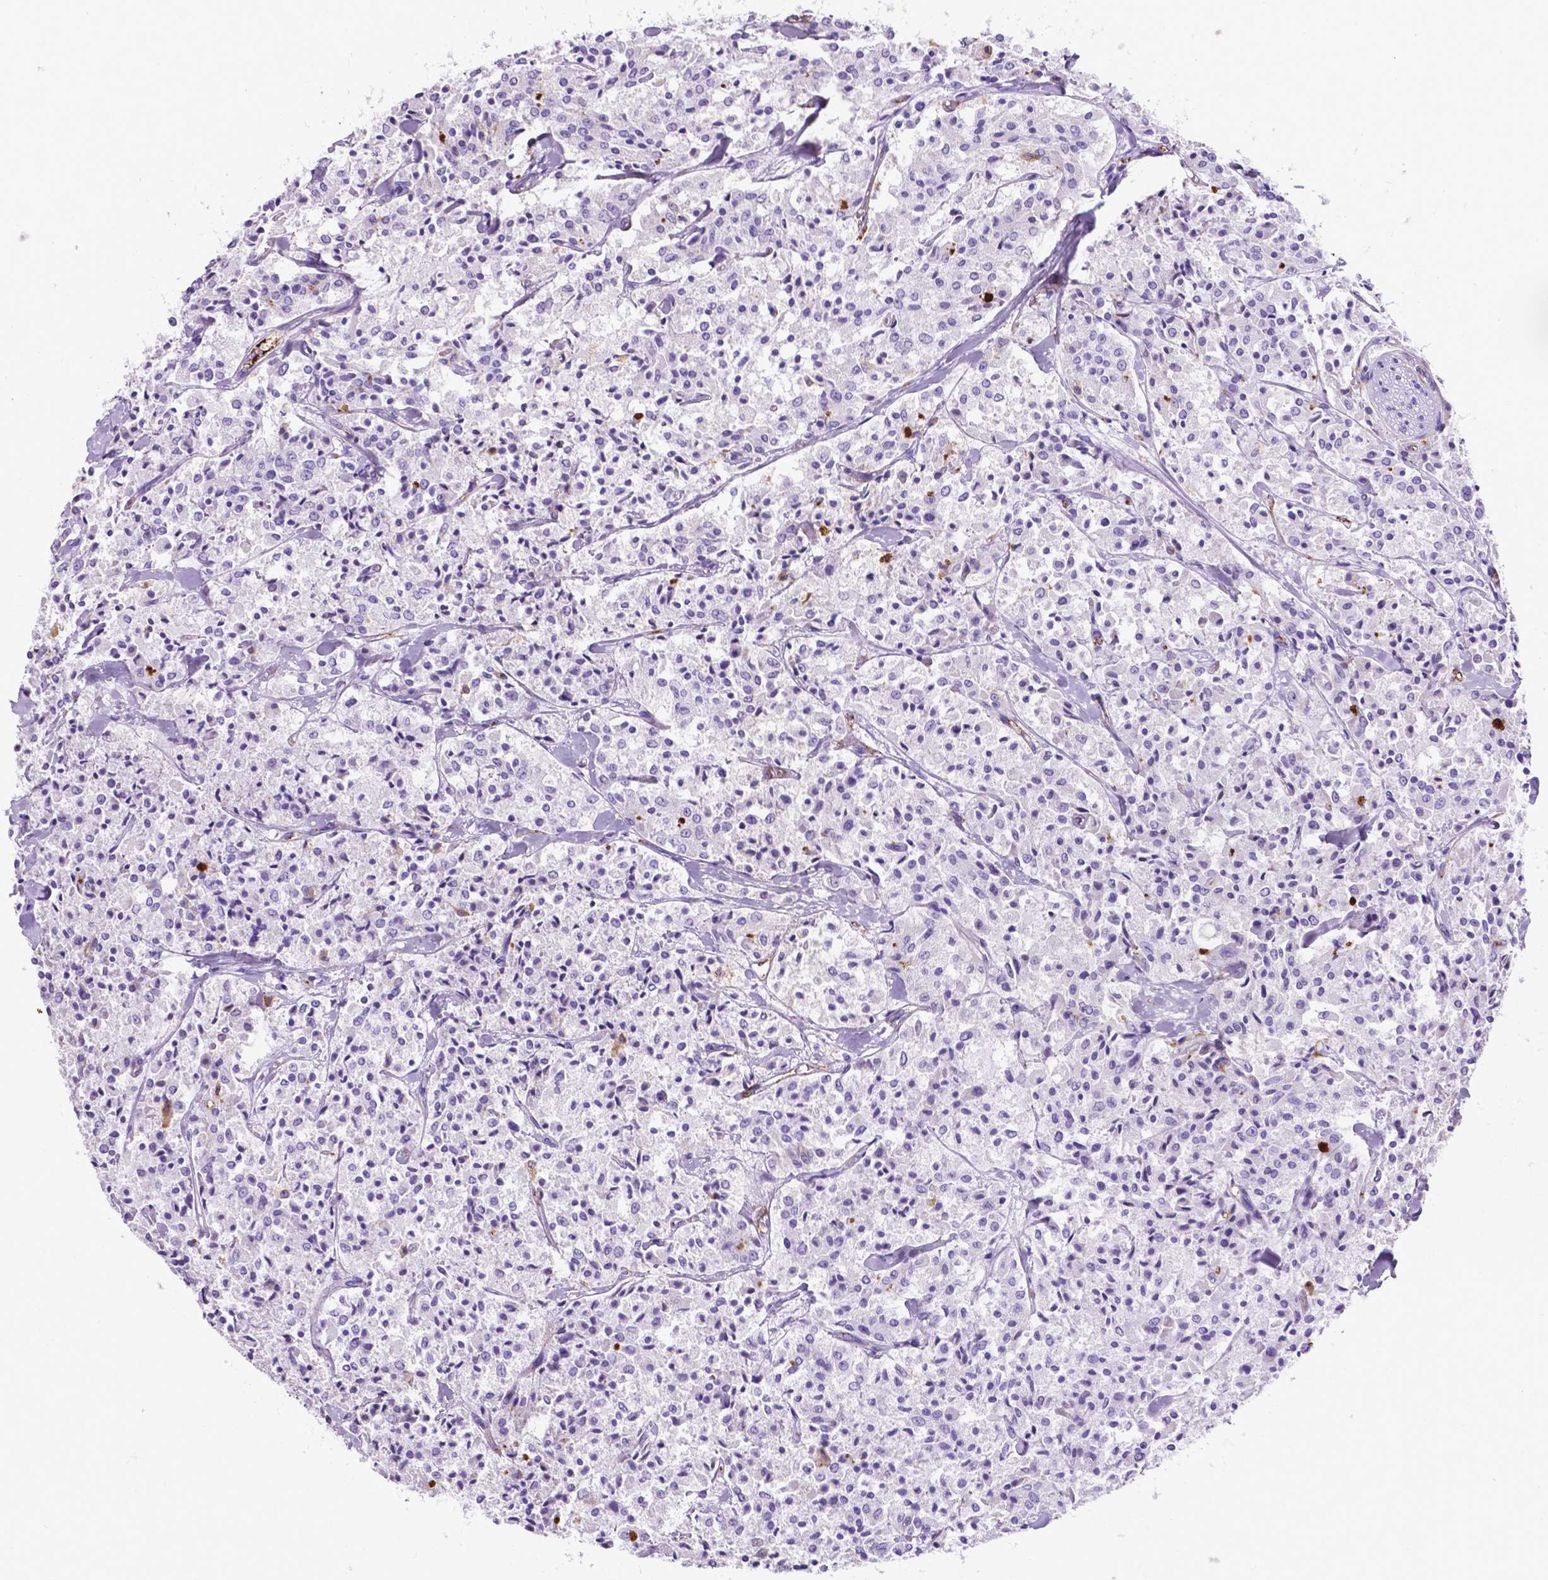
{"staining": {"intensity": "moderate", "quantity": "<25%", "location": "cytoplasmic/membranous"}, "tissue": "carcinoid", "cell_type": "Tumor cells", "image_type": "cancer", "snomed": [{"axis": "morphology", "description": "Carcinoid, malignant, NOS"}, {"axis": "topography", "description": "Lung"}], "caption": "About <25% of tumor cells in human malignant carcinoid show moderate cytoplasmic/membranous protein expression as visualized by brown immunohistochemical staining.", "gene": "APOE", "patient": {"sex": "male", "age": 71}}